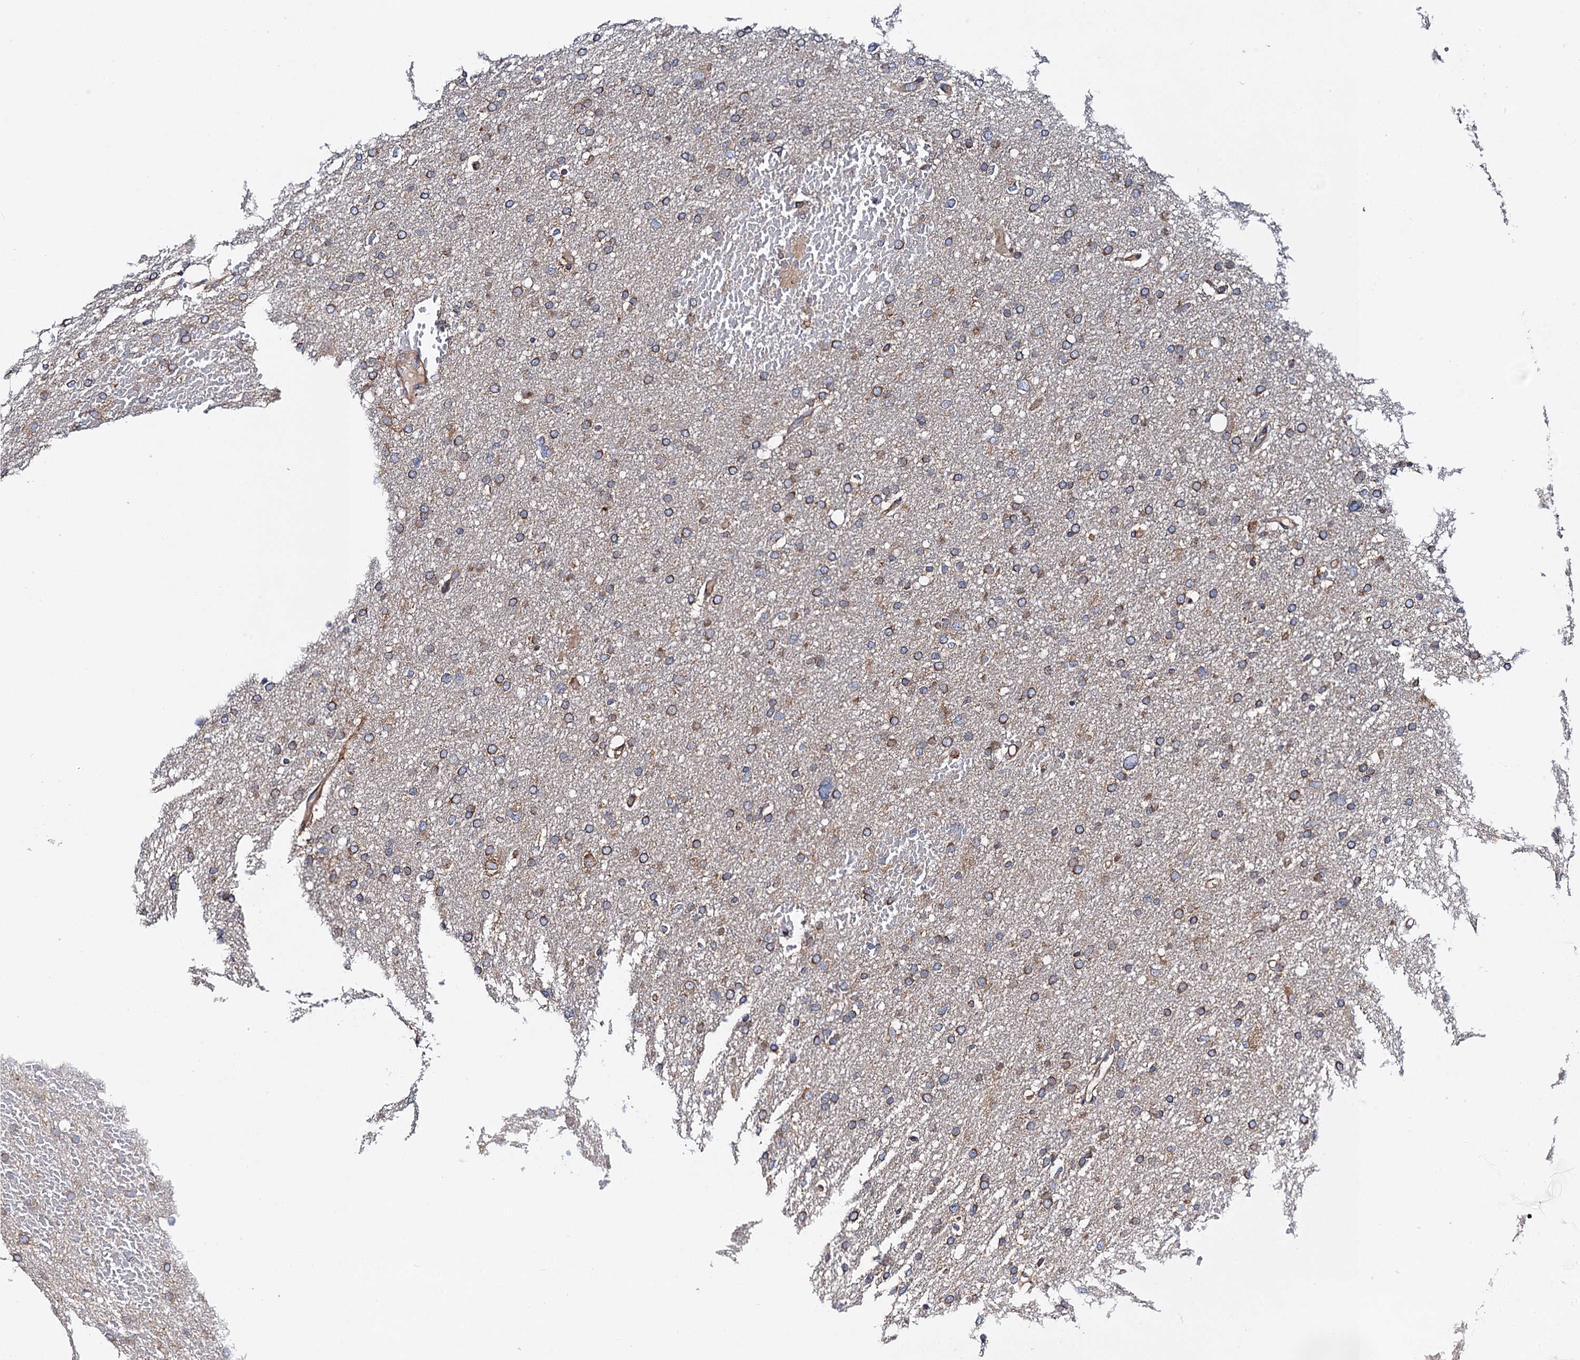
{"staining": {"intensity": "moderate", "quantity": ">75%", "location": "cytoplasmic/membranous"}, "tissue": "glioma", "cell_type": "Tumor cells", "image_type": "cancer", "snomed": [{"axis": "morphology", "description": "Glioma, malignant, High grade"}, {"axis": "topography", "description": "Cerebral cortex"}], "caption": "Protein expression analysis of glioma exhibits moderate cytoplasmic/membranous expression in approximately >75% of tumor cells.", "gene": "MRPL48", "patient": {"sex": "female", "age": 36}}